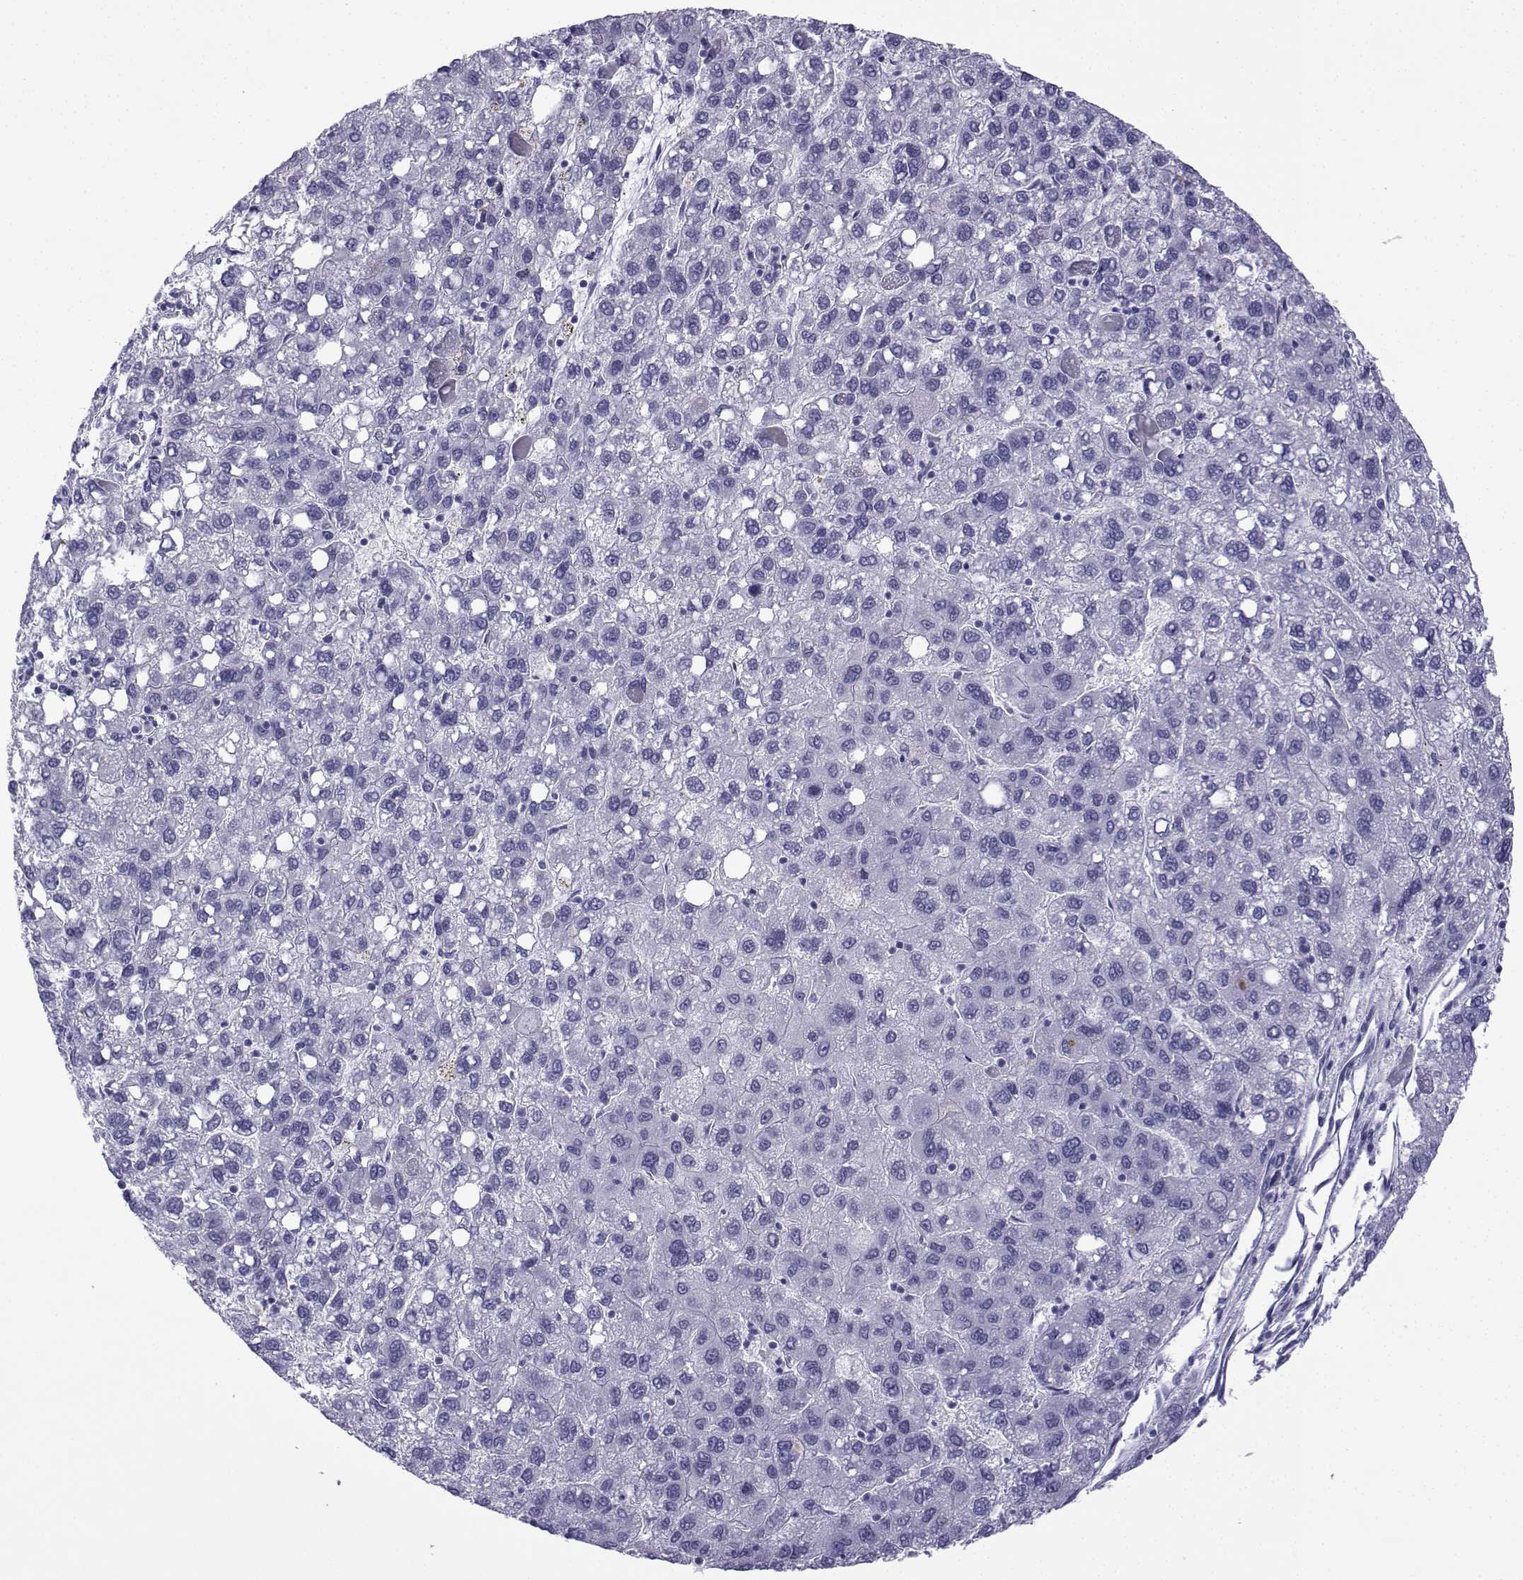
{"staining": {"intensity": "negative", "quantity": "none", "location": "none"}, "tissue": "liver cancer", "cell_type": "Tumor cells", "image_type": "cancer", "snomed": [{"axis": "morphology", "description": "Carcinoma, Hepatocellular, NOS"}, {"axis": "topography", "description": "Liver"}], "caption": "Immunohistochemical staining of human hepatocellular carcinoma (liver) displays no significant staining in tumor cells.", "gene": "TRIM46", "patient": {"sex": "female", "age": 82}}